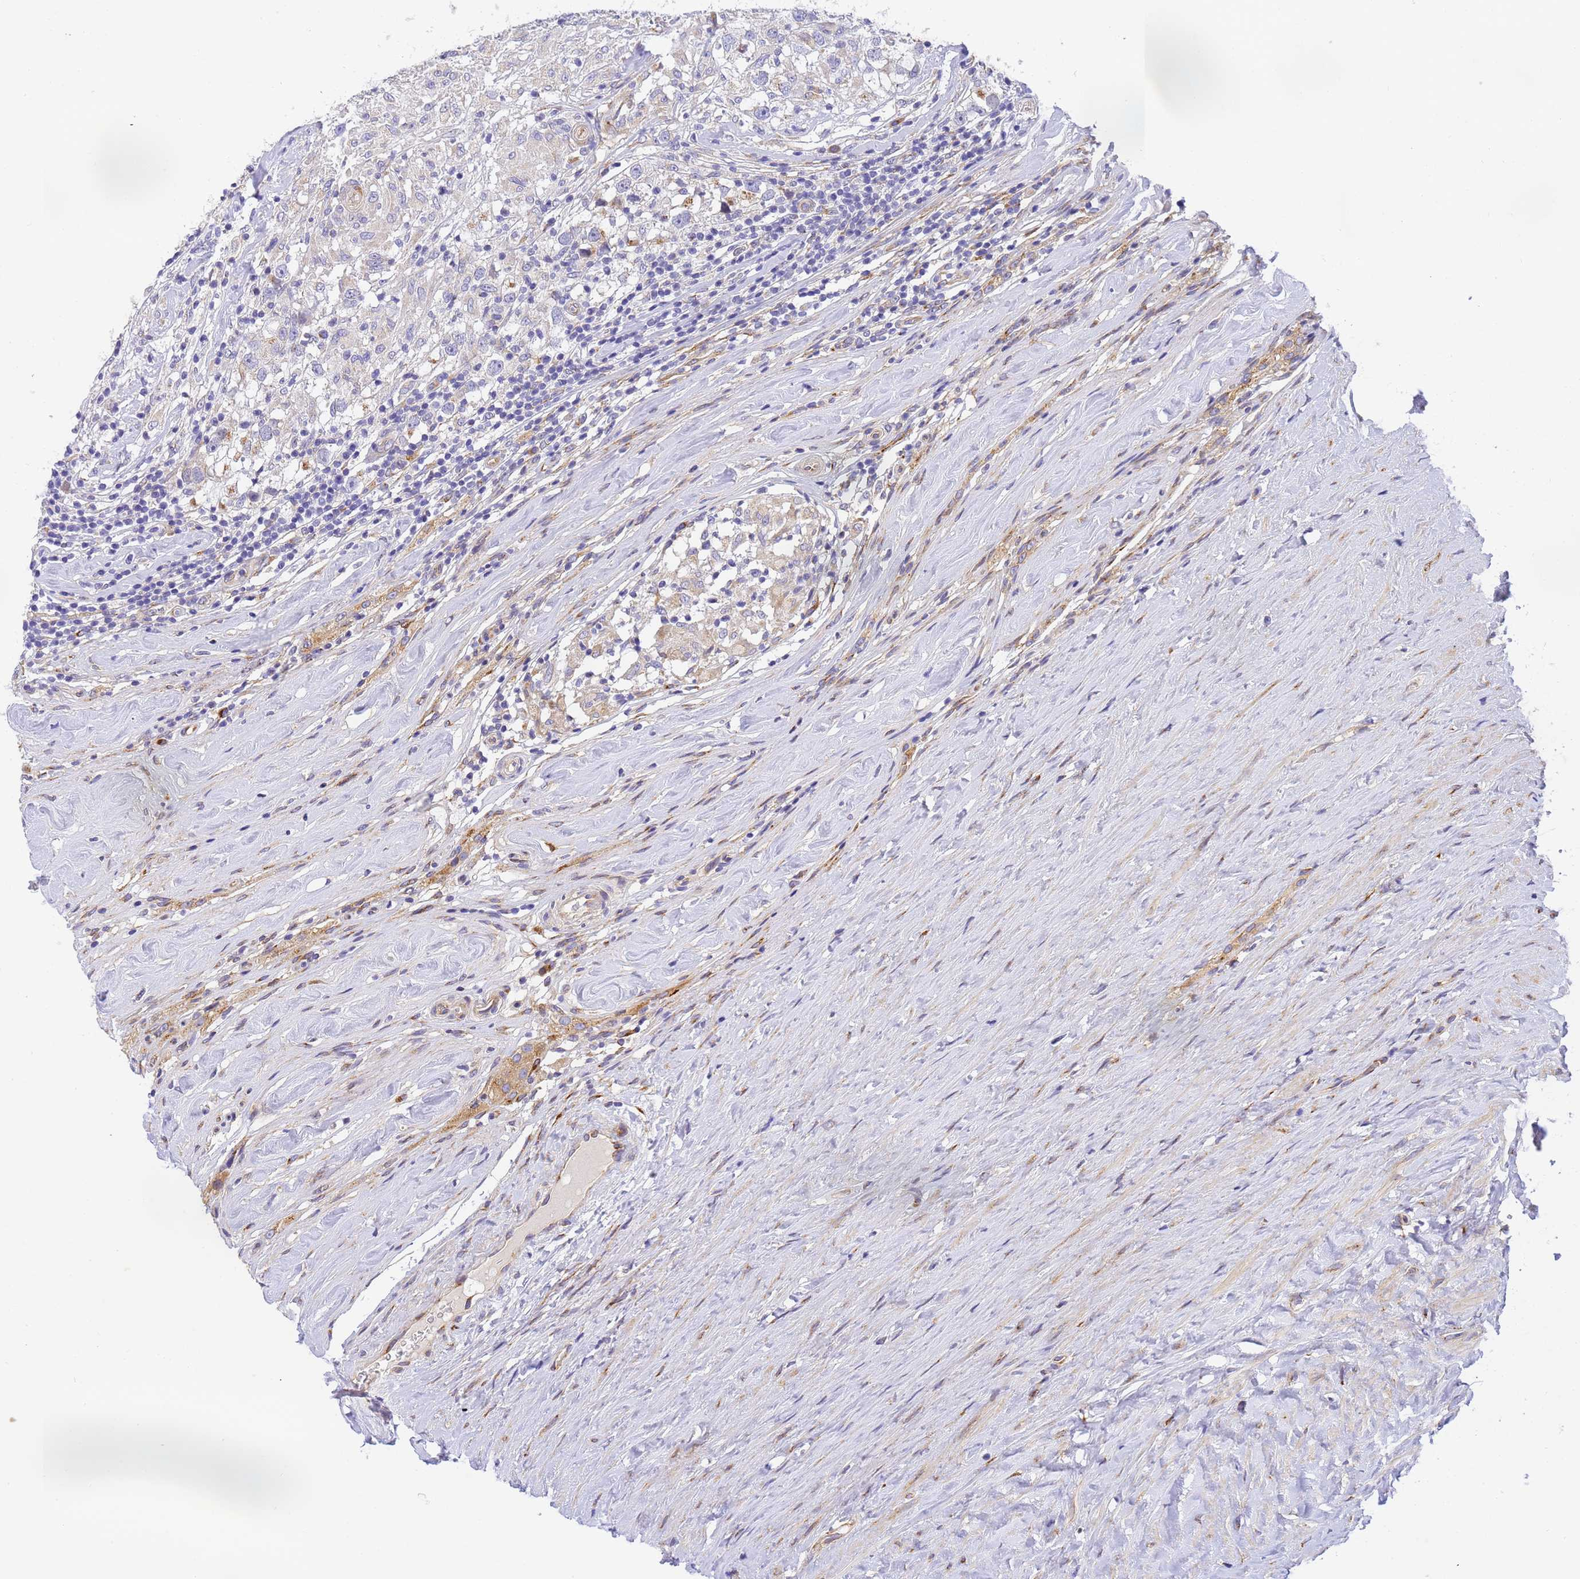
{"staining": {"intensity": "negative", "quantity": "none", "location": "none"}, "tissue": "testis cancer", "cell_type": "Tumor cells", "image_type": "cancer", "snomed": [{"axis": "morphology", "description": "Seminoma, NOS"}, {"axis": "topography", "description": "Testis"}], "caption": "This is an immunohistochemistry image of testis cancer (seminoma). There is no expression in tumor cells.", "gene": "RHBDD3", "patient": {"sex": "male", "age": 46}}